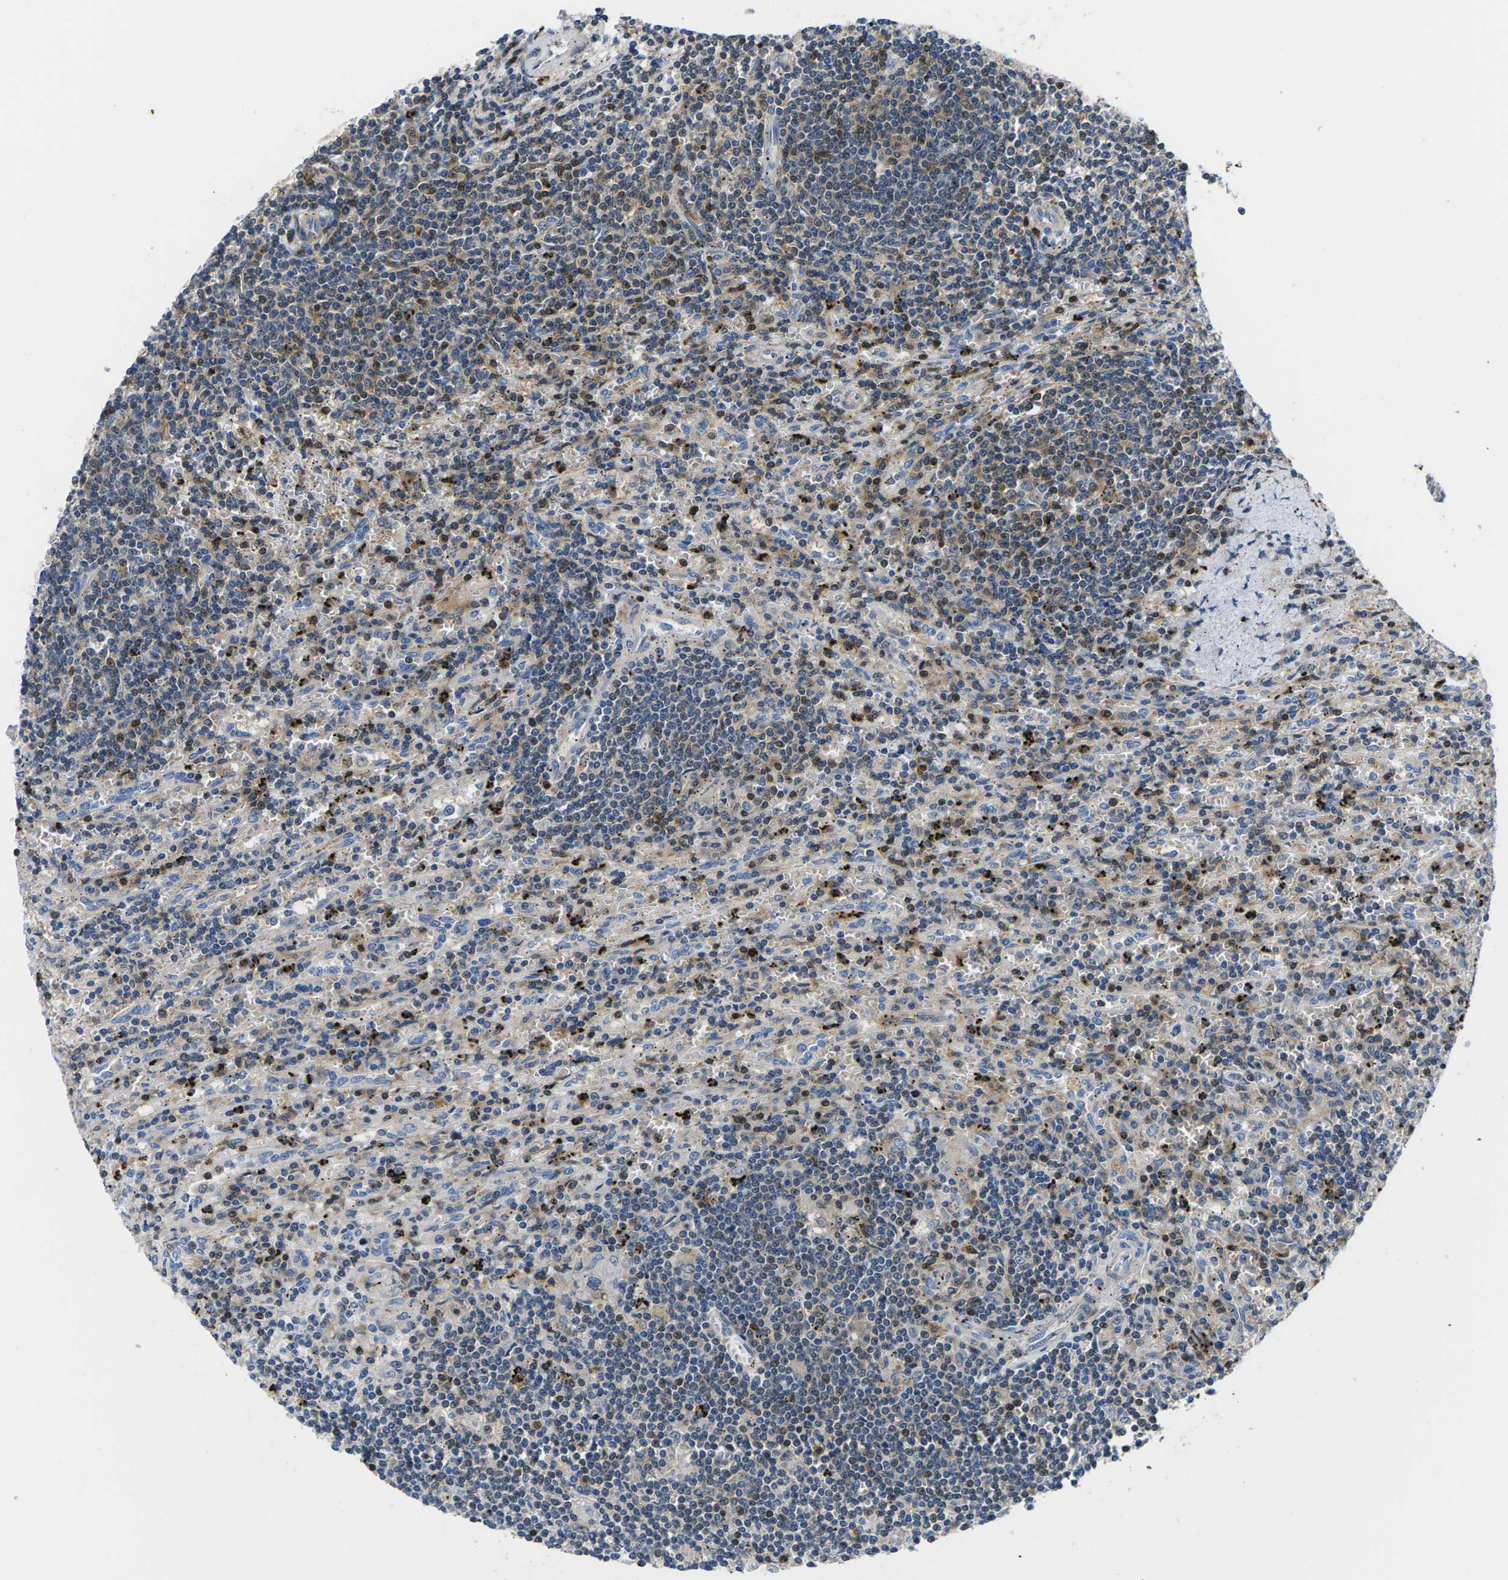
{"staining": {"intensity": "negative", "quantity": "none", "location": "none"}, "tissue": "lymphoma", "cell_type": "Tumor cells", "image_type": "cancer", "snomed": [{"axis": "morphology", "description": "Malignant lymphoma, non-Hodgkin's type, Low grade"}, {"axis": "topography", "description": "Spleen"}], "caption": "Immunohistochemistry image of low-grade malignant lymphoma, non-Hodgkin's type stained for a protein (brown), which shows no staining in tumor cells.", "gene": "PLCE1", "patient": {"sex": "male", "age": 76}}